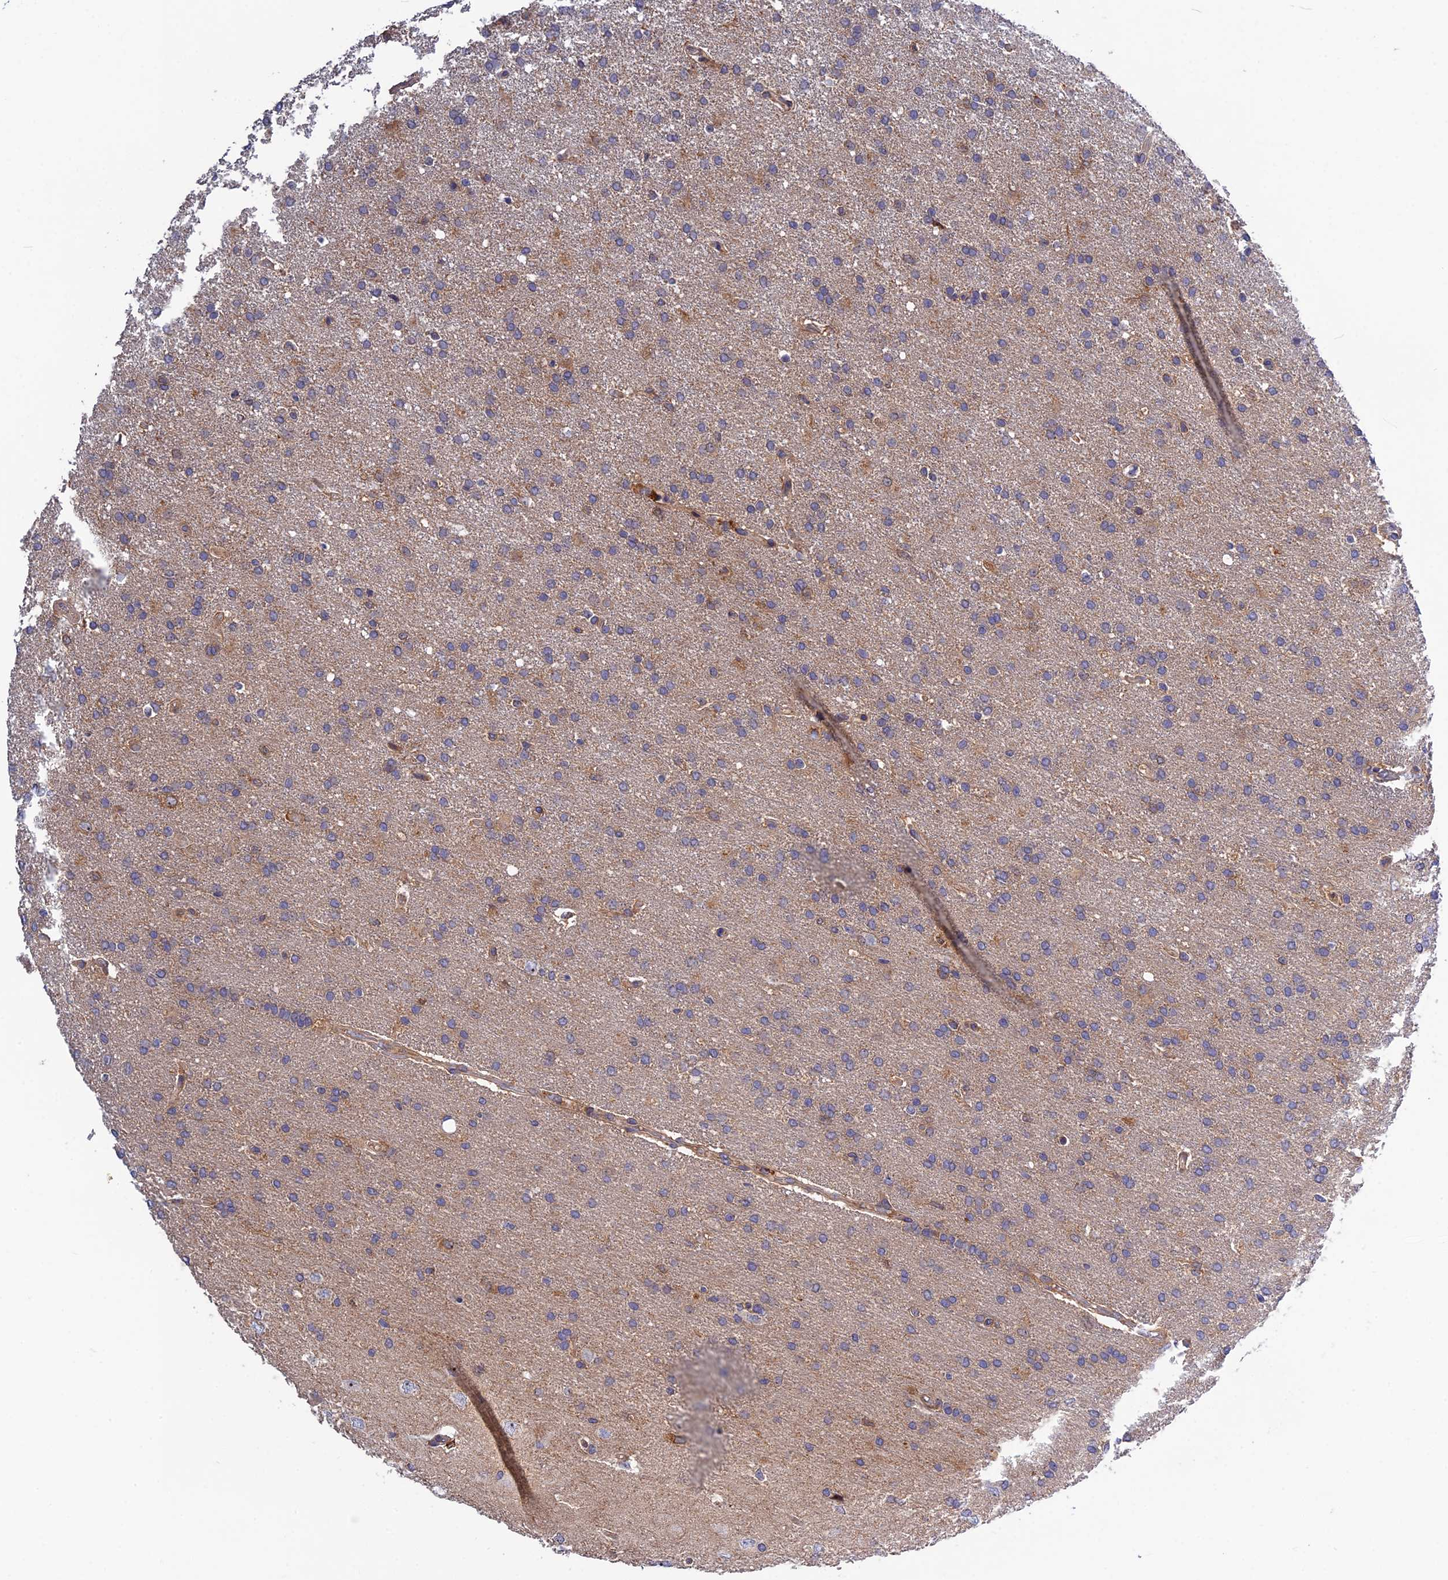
{"staining": {"intensity": "weak", "quantity": "<25%", "location": "cytoplasmic/membranous"}, "tissue": "glioma", "cell_type": "Tumor cells", "image_type": "cancer", "snomed": [{"axis": "morphology", "description": "Glioma, malignant, High grade"}, {"axis": "topography", "description": "Brain"}], "caption": "This is a micrograph of IHC staining of glioma, which shows no expression in tumor cells.", "gene": "CRACD", "patient": {"sex": "male", "age": 72}}